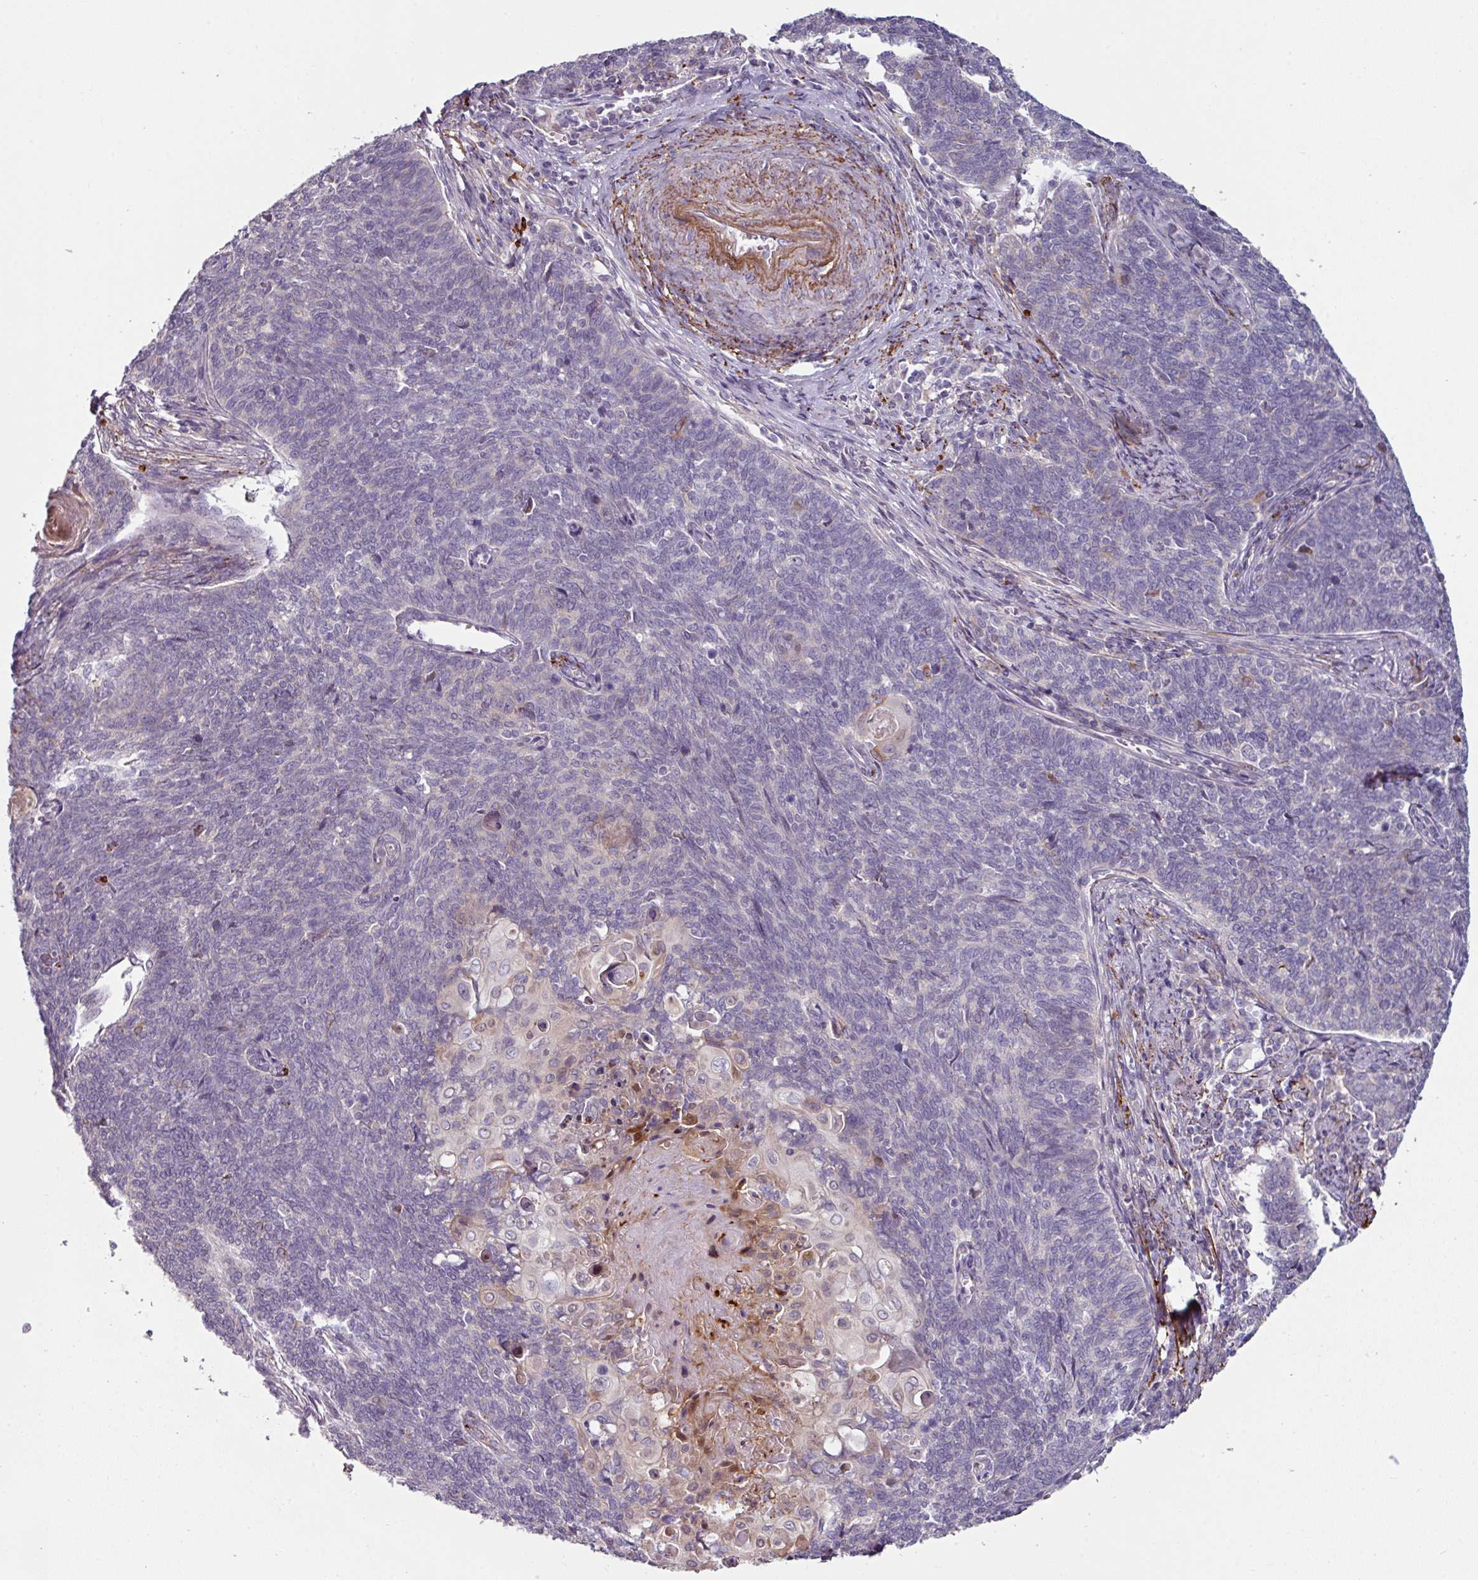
{"staining": {"intensity": "negative", "quantity": "none", "location": "none"}, "tissue": "cervical cancer", "cell_type": "Tumor cells", "image_type": "cancer", "snomed": [{"axis": "morphology", "description": "Squamous cell carcinoma, NOS"}, {"axis": "topography", "description": "Cervix"}], "caption": "This is a histopathology image of immunohistochemistry staining of cervical squamous cell carcinoma, which shows no positivity in tumor cells. The staining was performed using DAB to visualize the protein expression in brown, while the nuclei were stained in blue with hematoxylin (Magnification: 20x).", "gene": "MTMR14", "patient": {"sex": "female", "age": 39}}